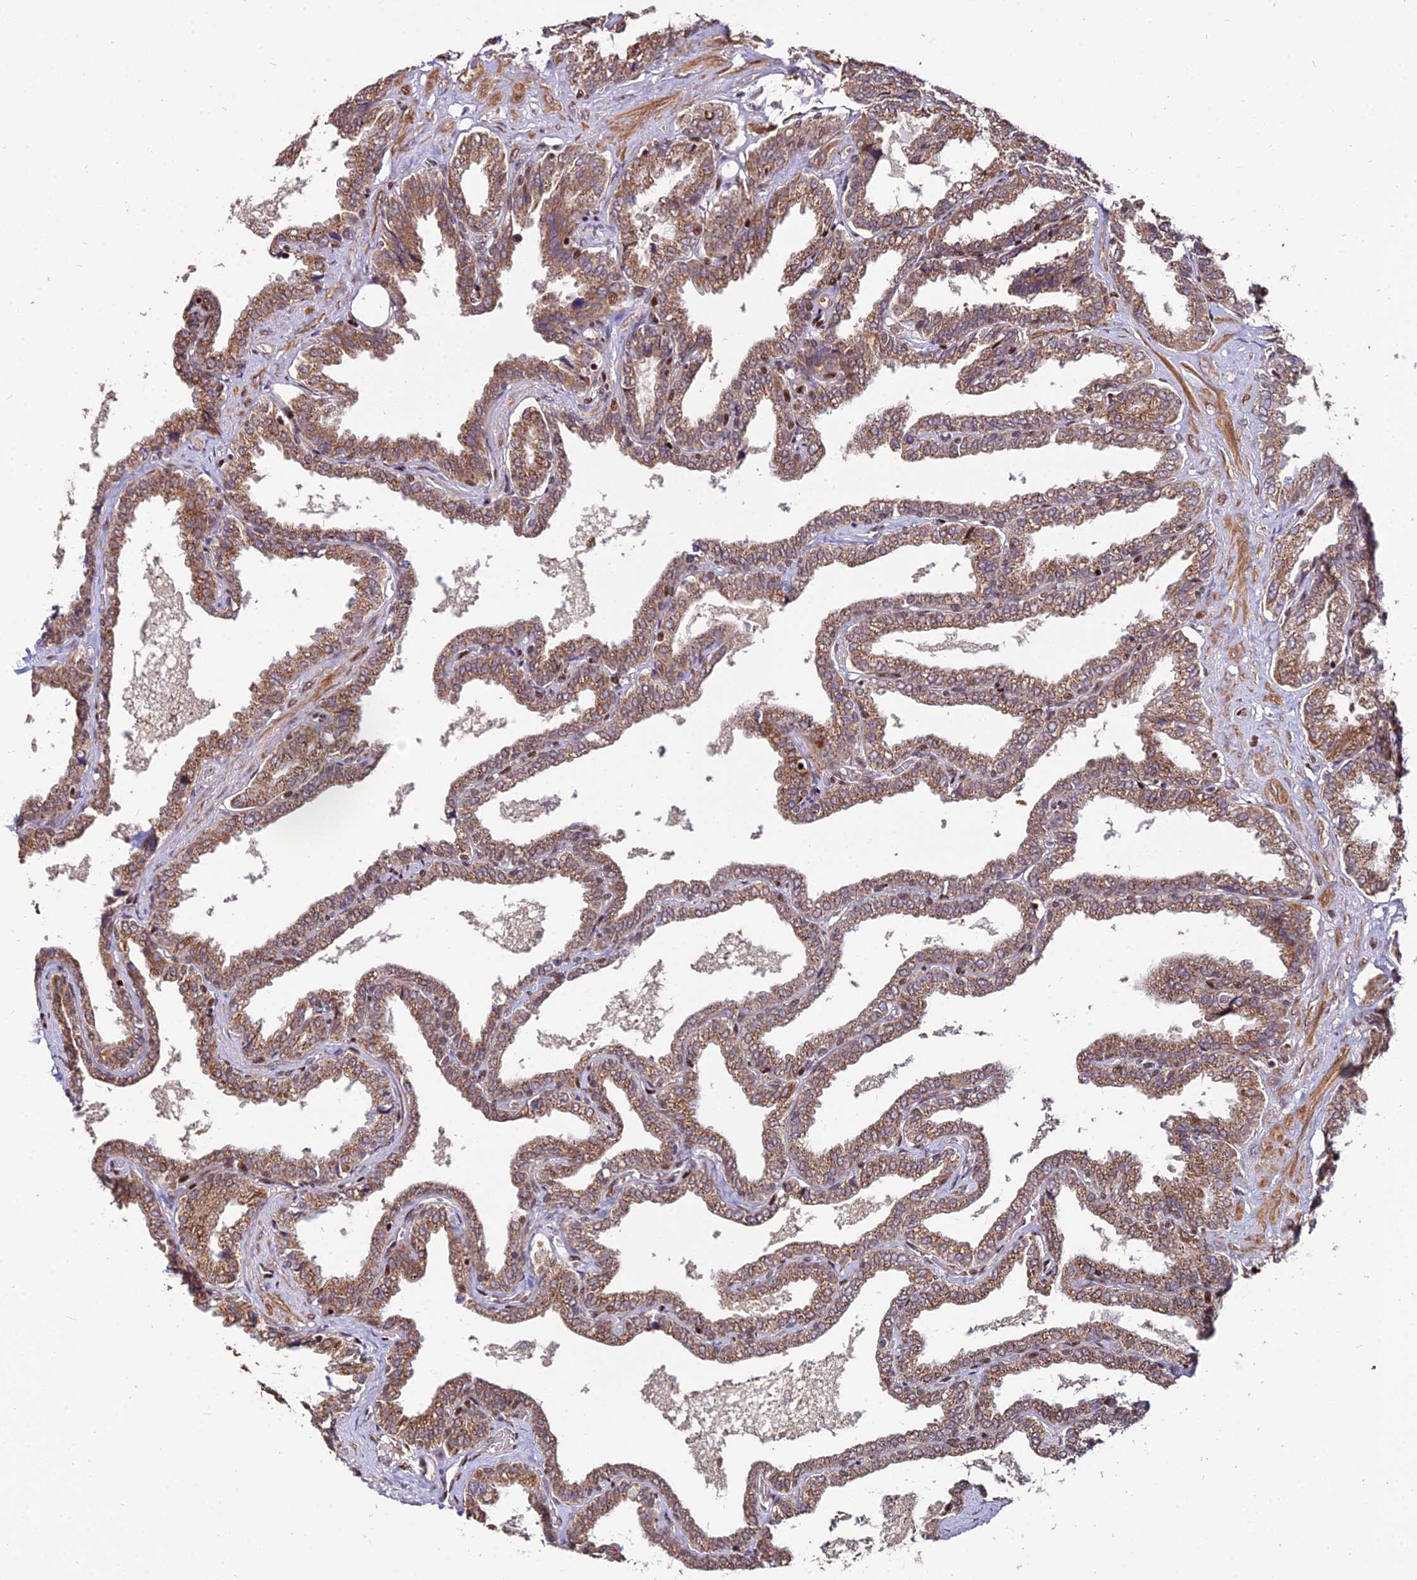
{"staining": {"intensity": "moderate", "quantity": ">75%", "location": "cytoplasmic/membranous,nuclear"}, "tissue": "seminal vesicle", "cell_type": "Glandular cells", "image_type": "normal", "snomed": [{"axis": "morphology", "description": "Normal tissue, NOS"}, {"axis": "topography", "description": "Seminal veicle"}], "caption": "The histopathology image reveals a brown stain indicating the presence of a protein in the cytoplasmic/membranous,nuclear of glandular cells in seminal vesicle.", "gene": "CIB3", "patient": {"sex": "male", "age": 46}}